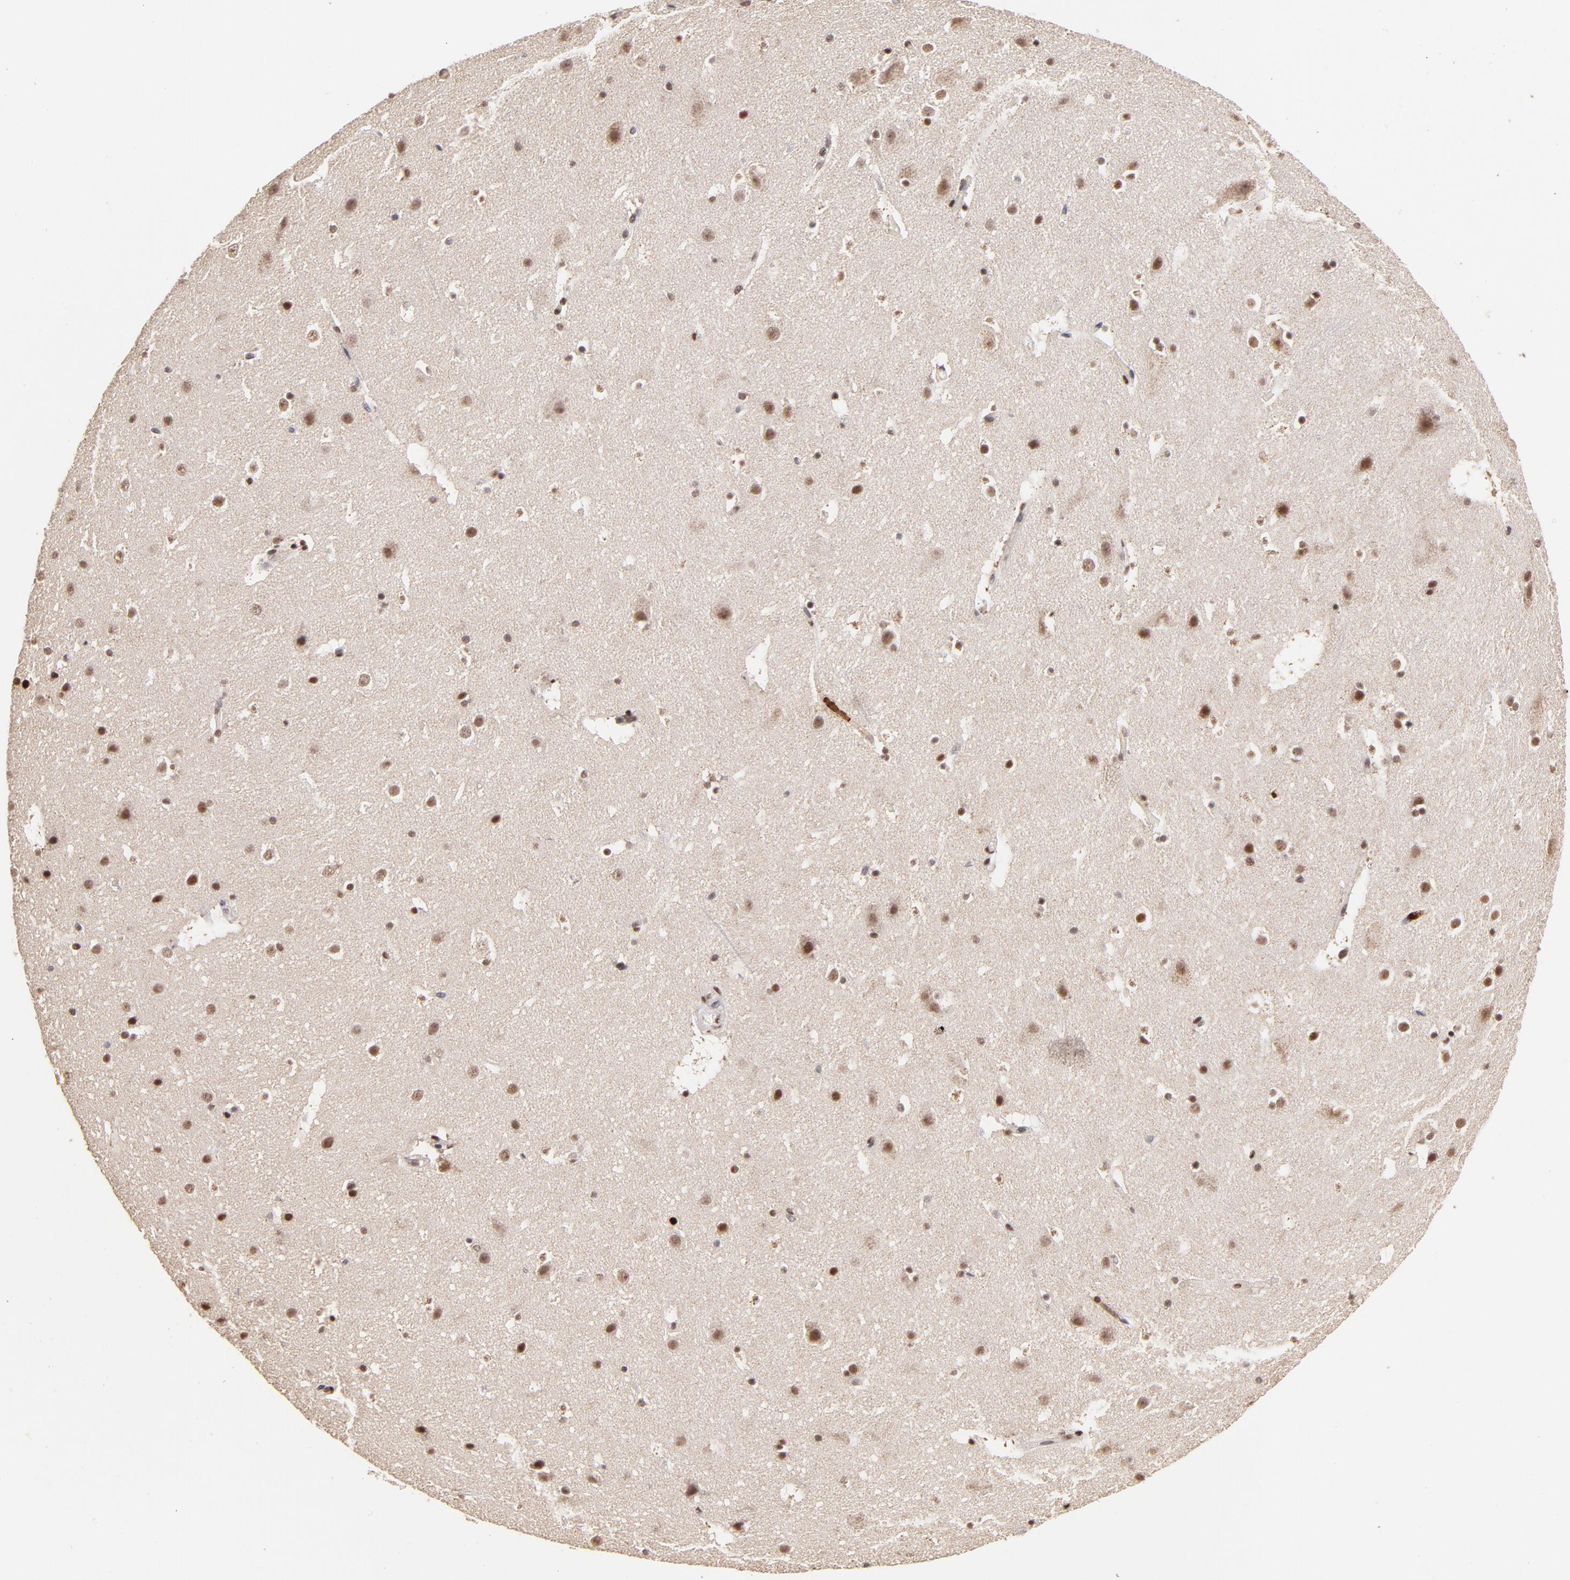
{"staining": {"intensity": "weak", "quantity": "25%-75%", "location": "nuclear"}, "tissue": "cerebral cortex", "cell_type": "Endothelial cells", "image_type": "normal", "snomed": [{"axis": "morphology", "description": "Normal tissue, NOS"}, {"axis": "topography", "description": "Cerebral cortex"}], "caption": "Cerebral cortex stained with IHC demonstrates weak nuclear positivity in about 25%-75% of endothelial cells. Using DAB (3,3'-diaminobenzidine) (brown) and hematoxylin (blue) stains, captured at high magnification using brightfield microscopy.", "gene": "ZFX", "patient": {"sex": "male", "age": 45}}